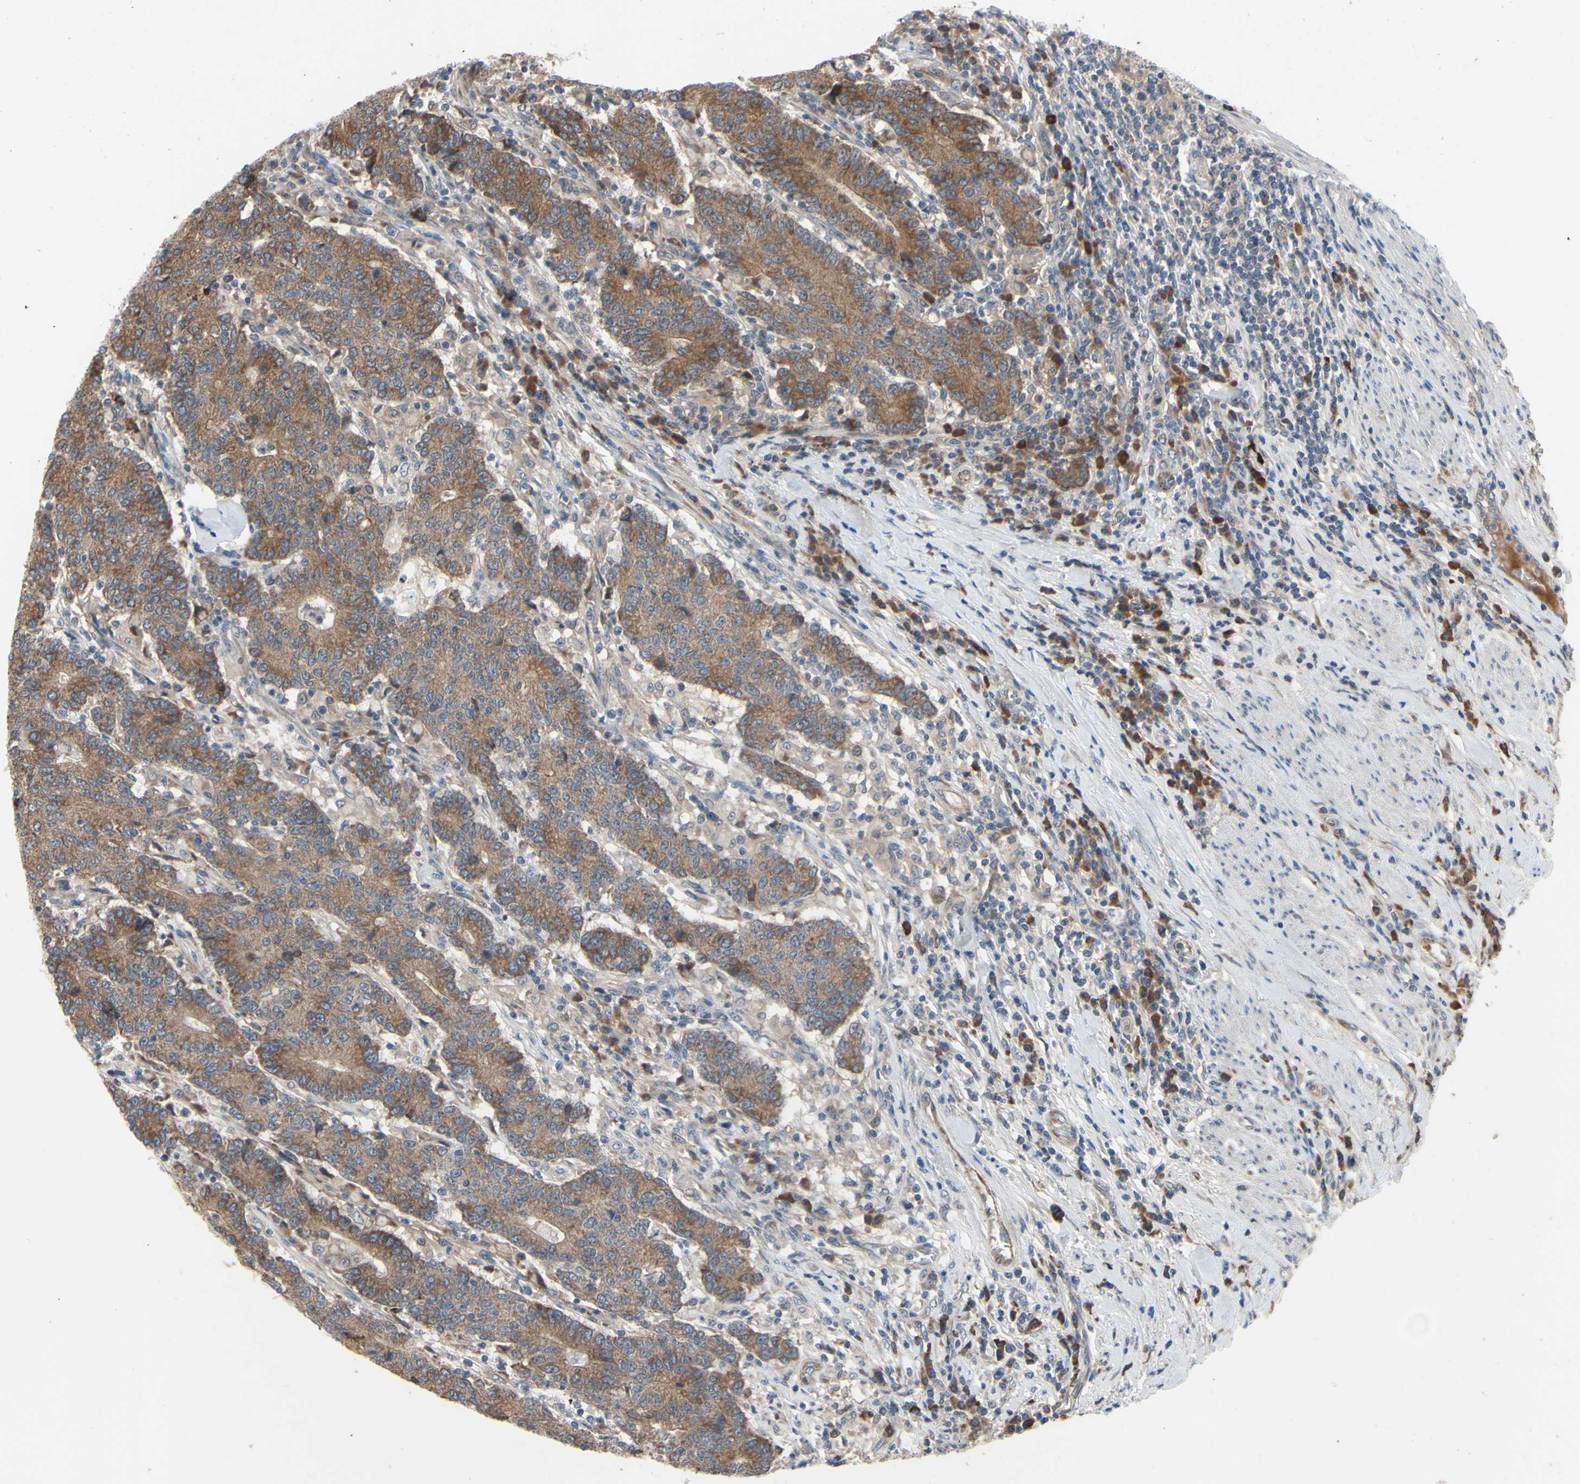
{"staining": {"intensity": "moderate", "quantity": ">75%", "location": "cytoplasmic/membranous"}, "tissue": "colorectal cancer", "cell_type": "Tumor cells", "image_type": "cancer", "snomed": [{"axis": "morphology", "description": "Normal tissue, NOS"}, {"axis": "morphology", "description": "Adenocarcinoma, NOS"}, {"axis": "topography", "description": "Colon"}], "caption": "A brown stain highlights moderate cytoplasmic/membranous staining of a protein in human colorectal cancer (adenocarcinoma) tumor cells. The protein is stained brown, and the nuclei are stained in blue (DAB IHC with brightfield microscopy, high magnification).", "gene": "XIAP", "patient": {"sex": "female", "age": 75}}